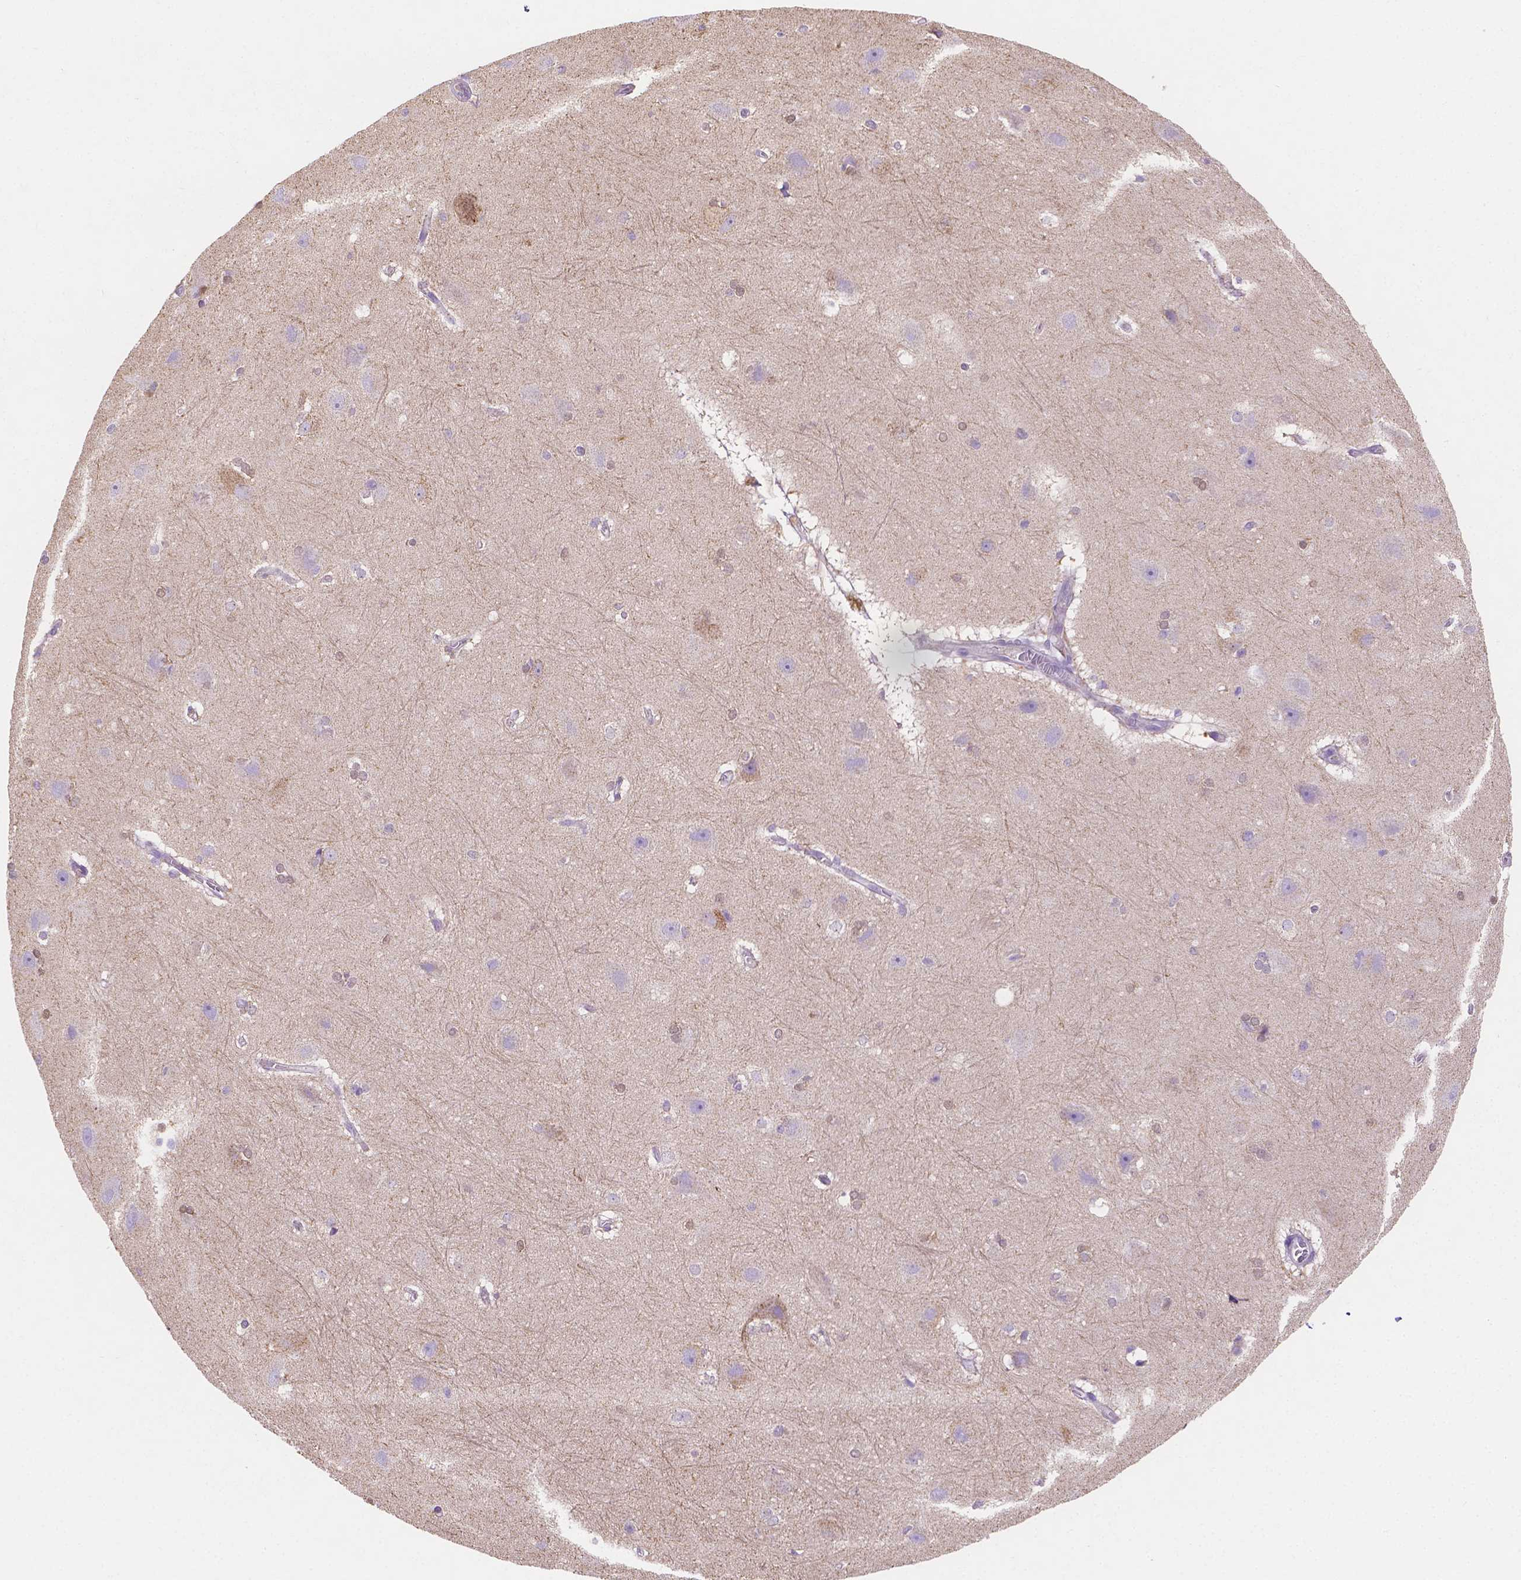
{"staining": {"intensity": "negative", "quantity": "none", "location": "none"}, "tissue": "hippocampus", "cell_type": "Glial cells", "image_type": "normal", "snomed": [{"axis": "morphology", "description": "Normal tissue, NOS"}, {"axis": "topography", "description": "Cerebral cortex"}, {"axis": "topography", "description": "Hippocampus"}], "caption": "The immunohistochemistry histopathology image has no significant staining in glial cells of hippocampus. The staining is performed using DAB brown chromogen with nuclei counter-stained in using hematoxylin.", "gene": "TMEM130", "patient": {"sex": "female", "age": 19}}